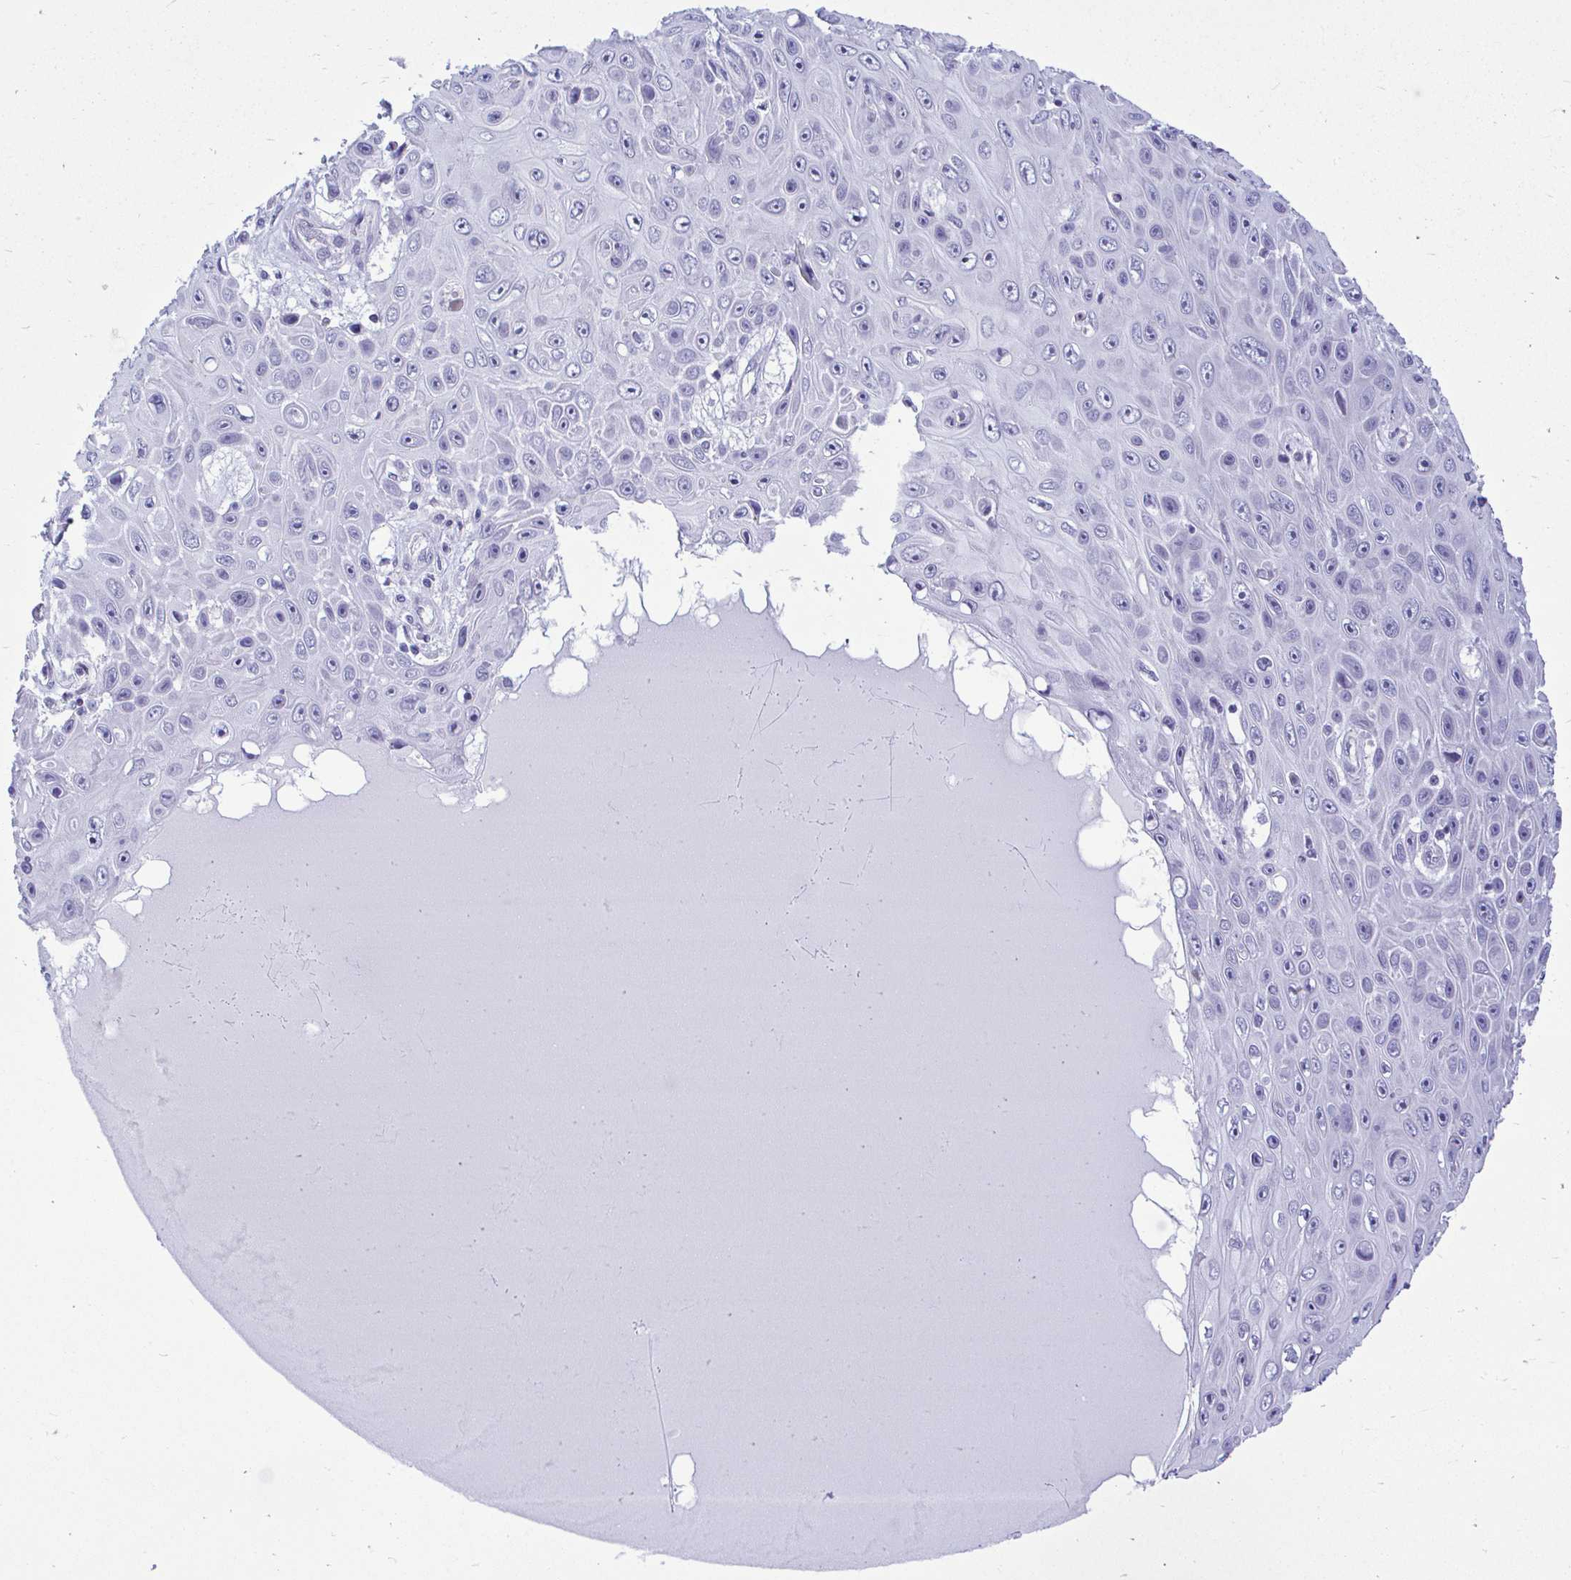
{"staining": {"intensity": "negative", "quantity": "none", "location": "none"}, "tissue": "skin cancer", "cell_type": "Tumor cells", "image_type": "cancer", "snomed": [{"axis": "morphology", "description": "Squamous cell carcinoma, NOS"}, {"axis": "topography", "description": "Skin"}], "caption": "Immunohistochemistry (IHC) of human skin cancer (squamous cell carcinoma) exhibits no positivity in tumor cells.", "gene": "SLC25A51", "patient": {"sex": "male", "age": 82}}